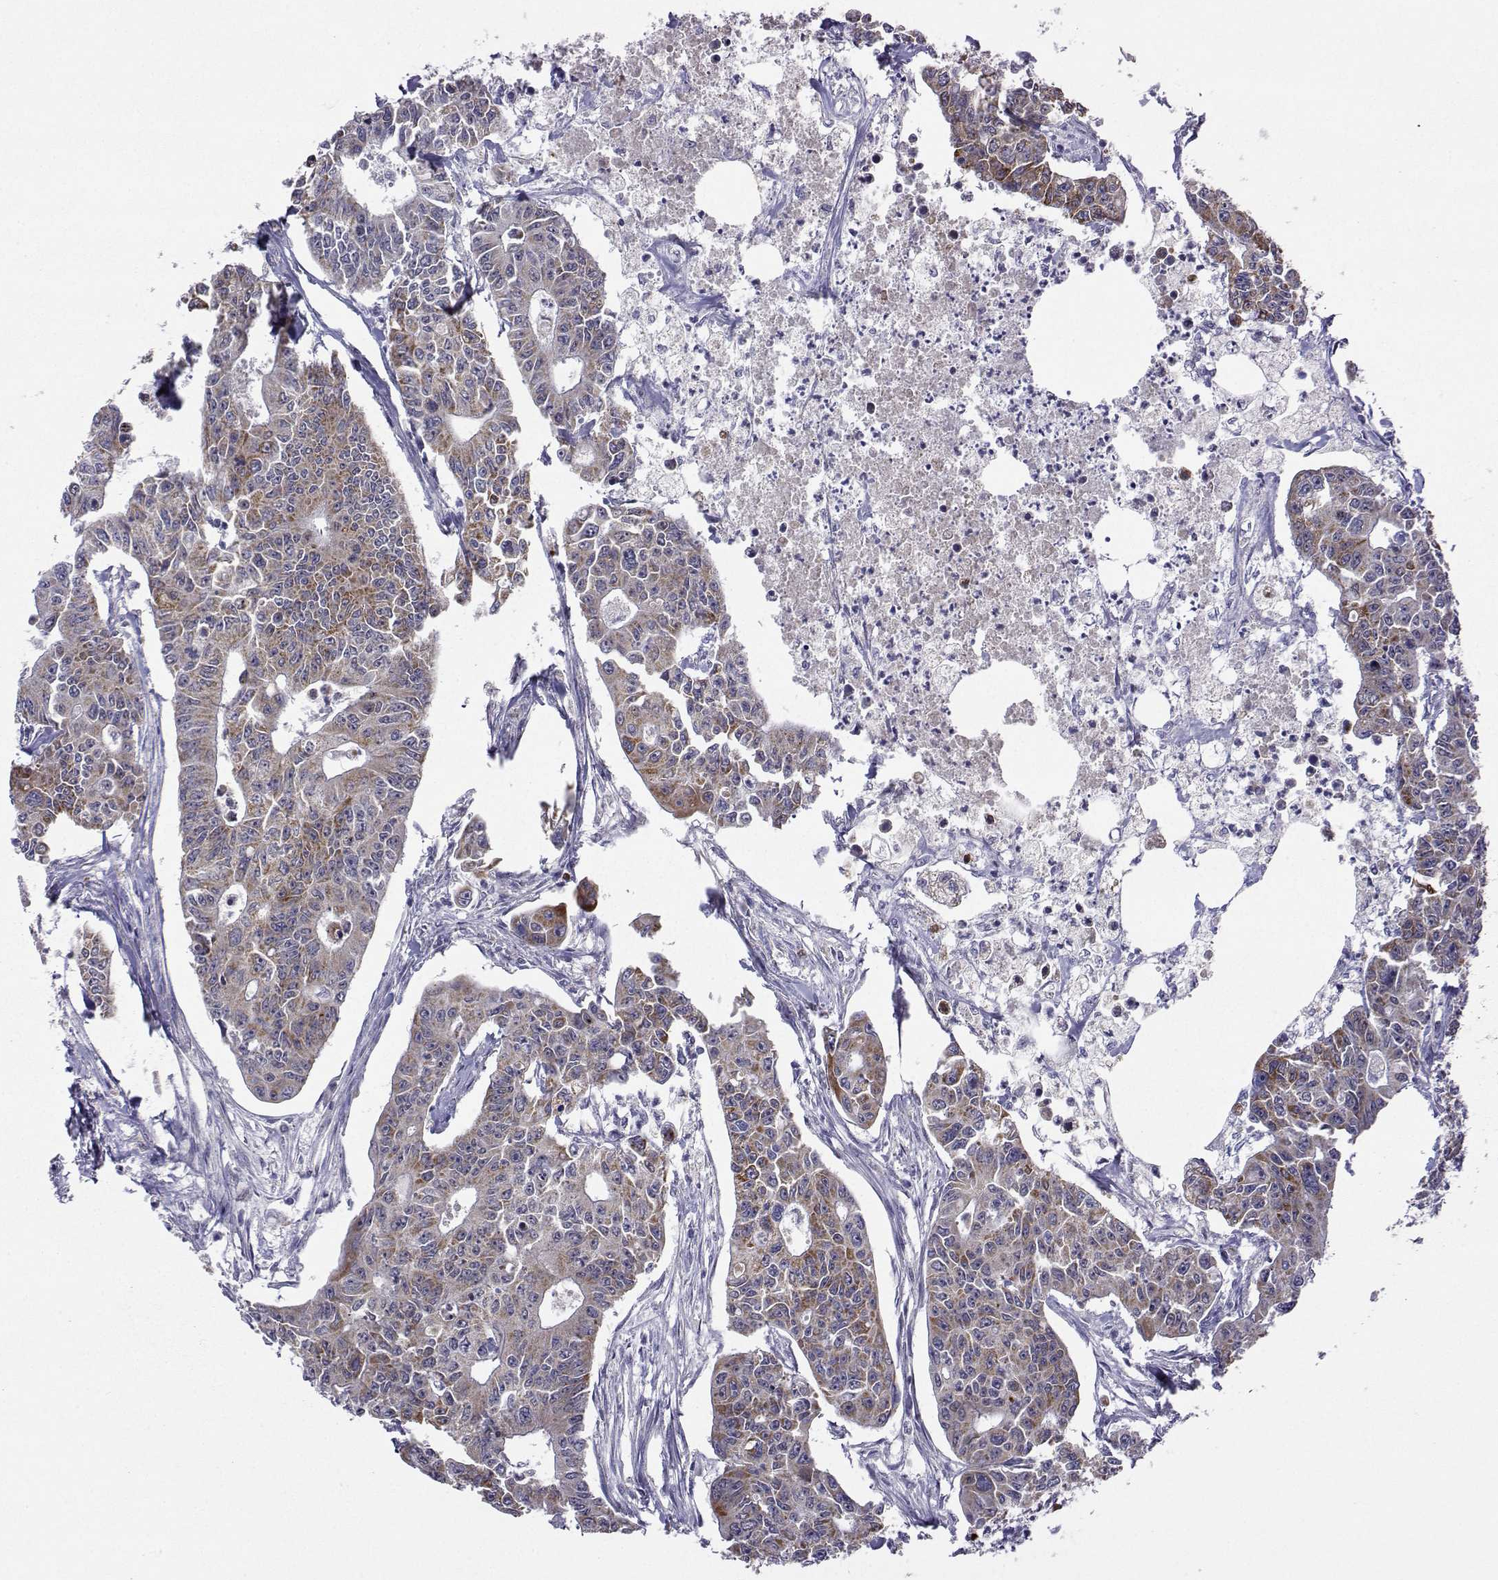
{"staining": {"intensity": "strong", "quantity": "25%-75%", "location": "cytoplasmic/membranous"}, "tissue": "colorectal cancer", "cell_type": "Tumor cells", "image_type": "cancer", "snomed": [{"axis": "morphology", "description": "Adenocarcinoma, NOS"}, {"axis": "topography", "description": "Colon"}], "caption": "Immunohistochemical staining of colorectal cancer (adenocarcinoma) displays high levels of strong cytoplasmic/membranous staining in approximately 25%-75% of tumor cells.", "gene": "NECAB3", "patient": {"sex": "male", "age": 70}}